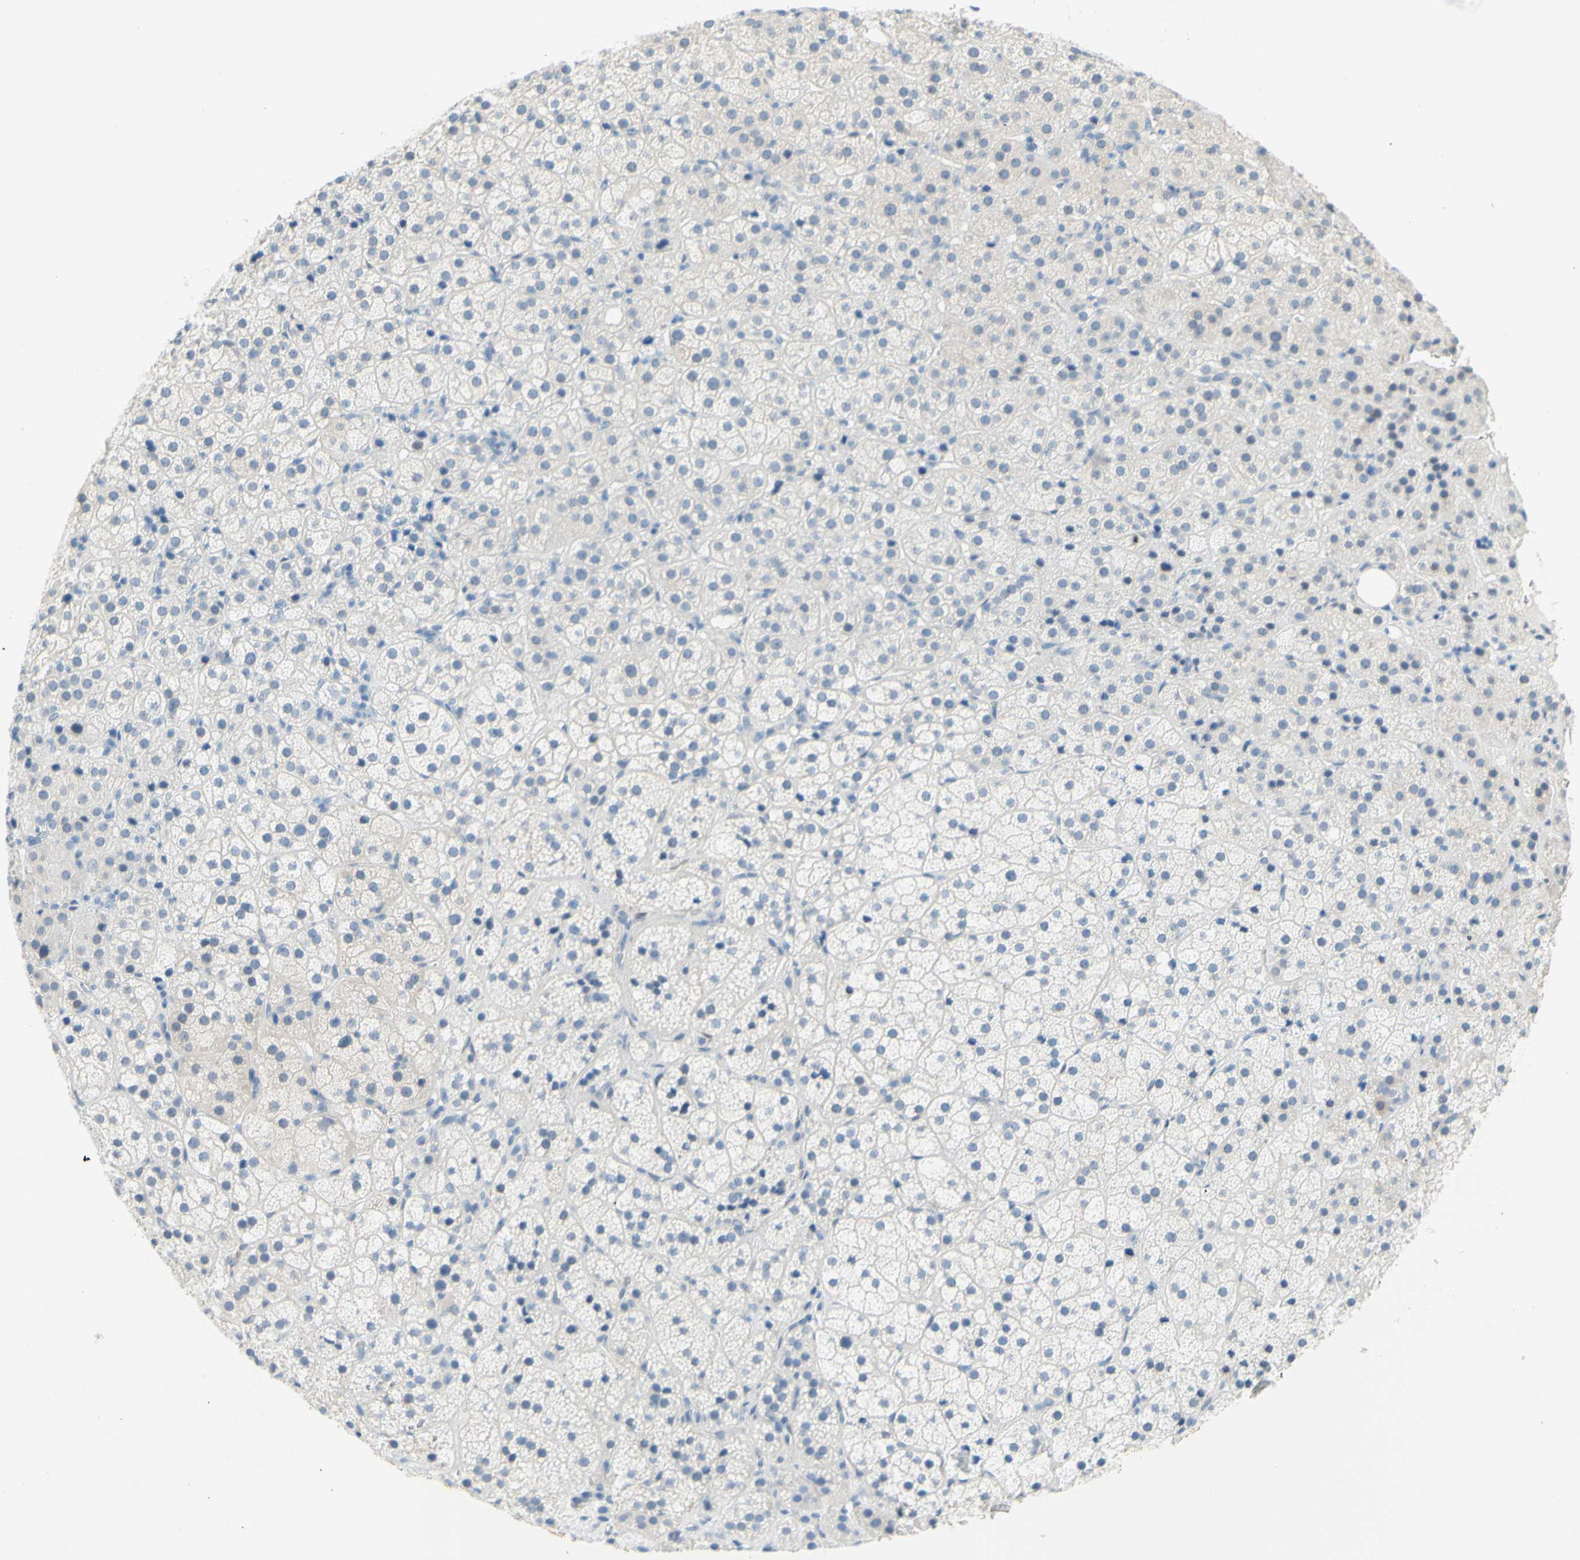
{"staining": {"intensity": "negative", "quantity": "none", "location": "none"}, "tissue": "adrenal gland", "cell_type": "Glandular cells", "image_type": "normal", "snomed": [{"axis": "morphology", "description": "Normal tissue, NOS"}, {"axis": "topography", "description": "Adrenal gland"}], "caption": "Human adrenal gland stained for a protein using immunohistochemistry exhibits no staining in glandular cells.", "gene": "DCT", "patient": {"sex": "female", "age": 57}}